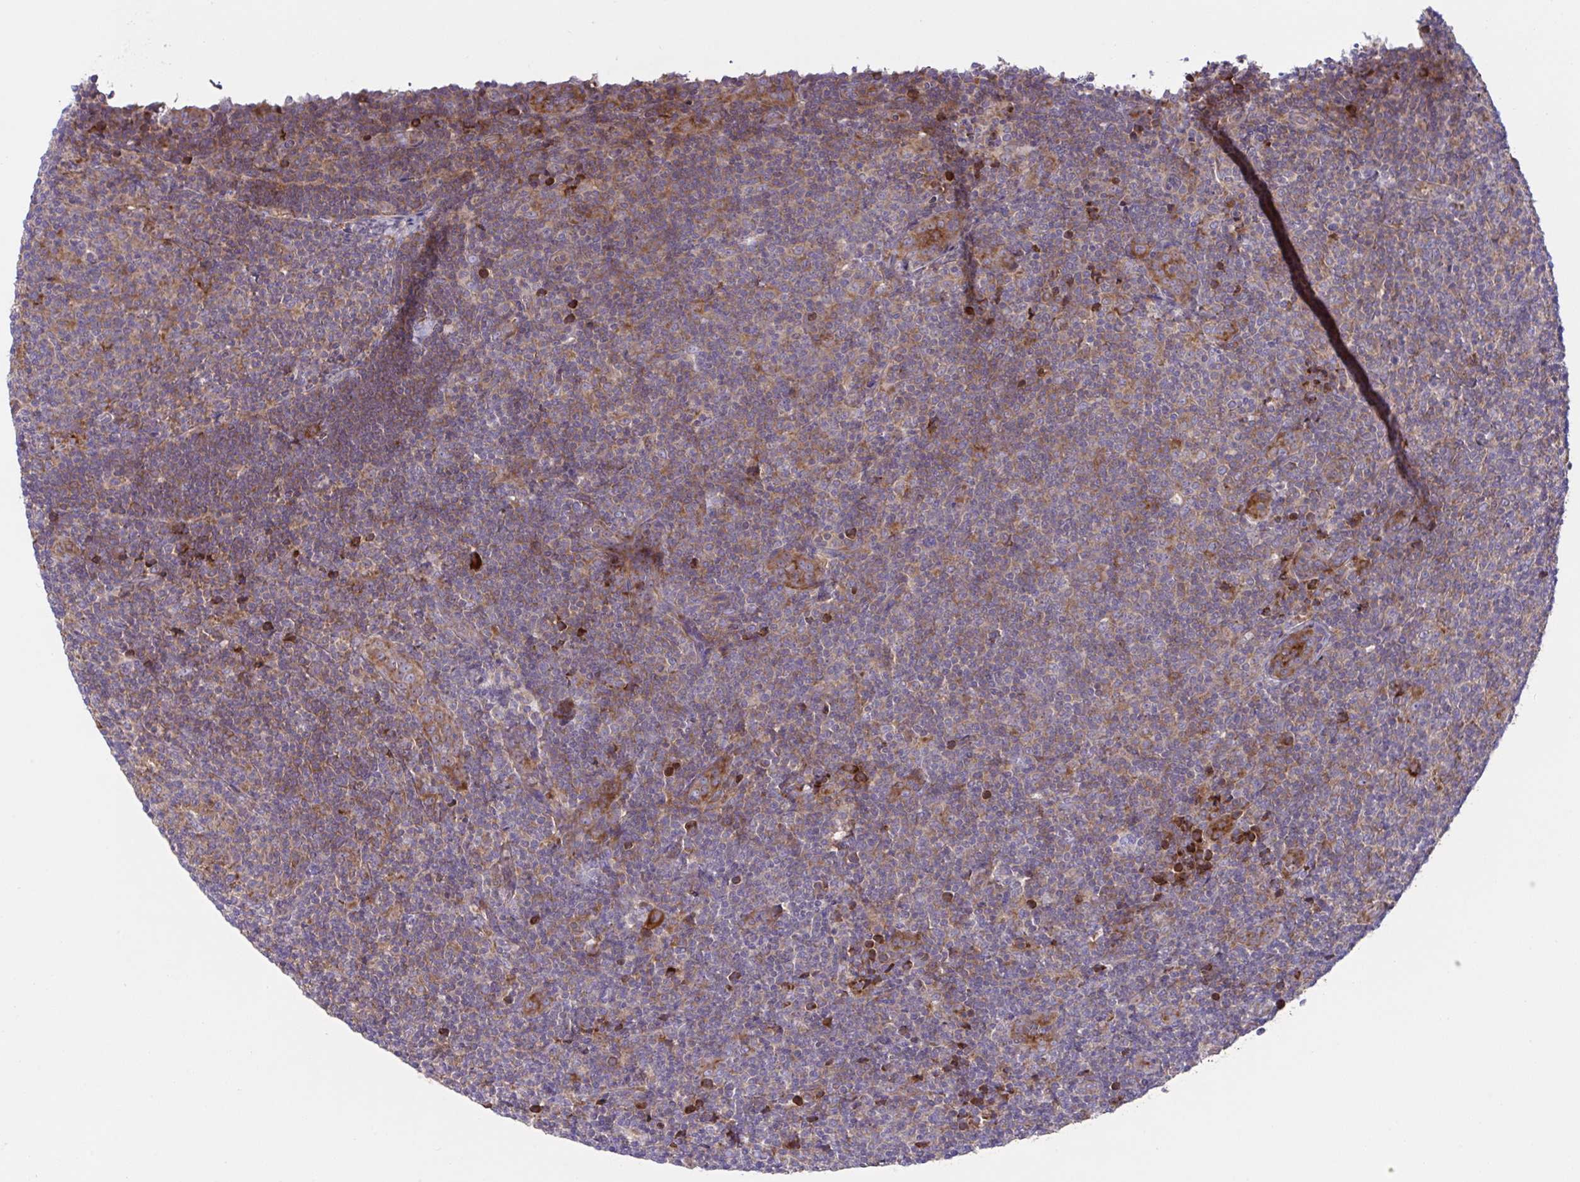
{"staining": {"intensity": "moderate", "quantity": "25%-75%", "location": "cytoplasmic/membranous"}, "tissue": "lymphoma", "cell_type": "Tumor cells", "image_type": "cancer", "snomed": [{"axis": "morphology", "description": "Malignant lymphoma, non-Hodgkin's type, Low grade"}, {"axis": "topography", "description": "Lymph node"}], "caption": "Protein positivity by IHC demonstrates moderate cytoplasmic/membranous positivity in approximately 25%-75% of tumor cells in low-grade malignant lymphoma, non-Hodgkin's type. (Brightfield microscopy of DAB IHC at high magnification).", "gene": "FAU", "patient": {"sex": "male", "age": 66}}